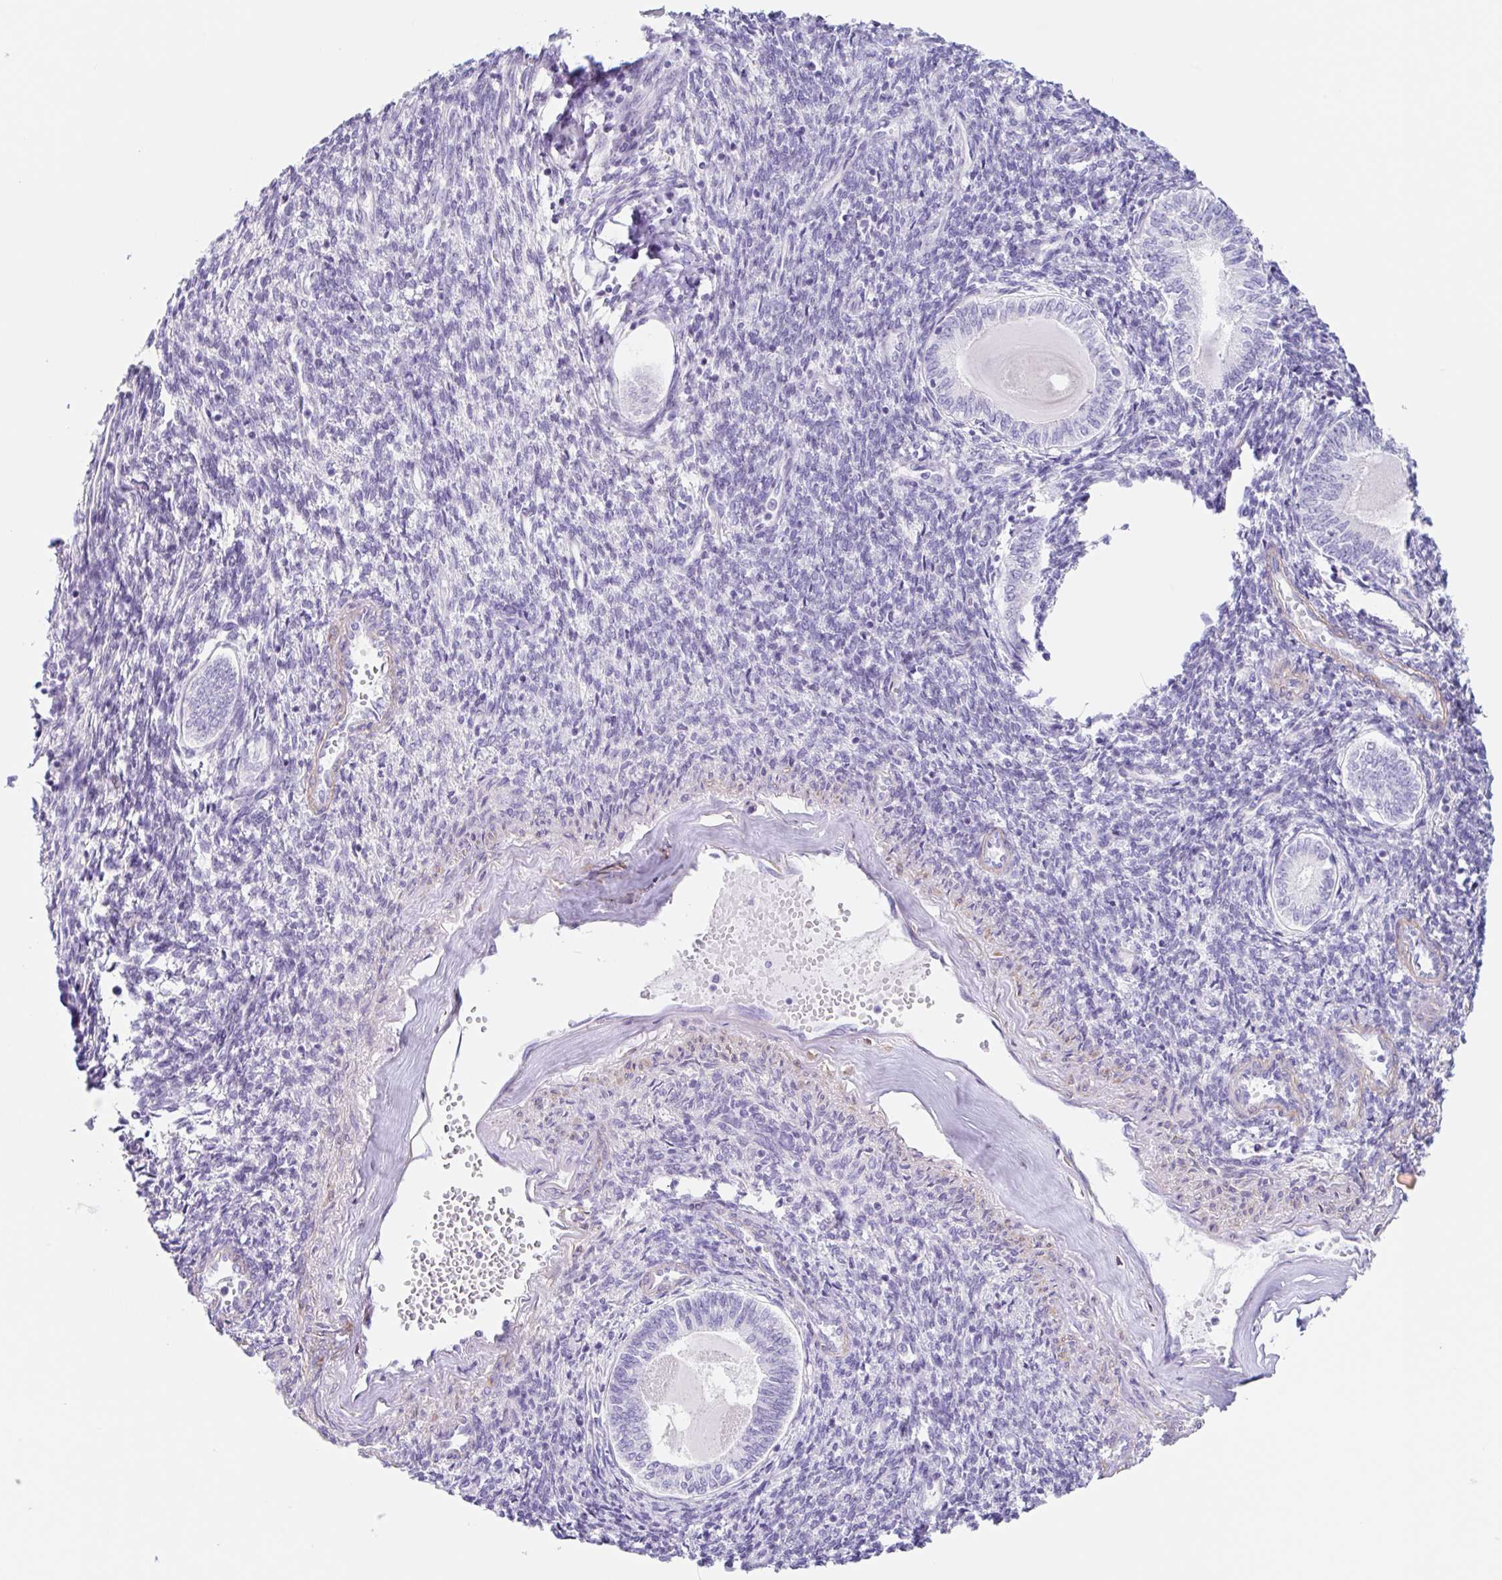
{"staining": {"intensity": "negative", "quantity": "none", "location": "none"}, "tissue": "endometrial cancer", "cell_type": "Tumor cells", "image_type": "cancer", "snomed": [{"axis": "morphology", "description": "Carcinoma, NOS"}, {"axis": "topography", "description": "Uterus"}], "caption": "Human endometrial cancer stained for a protein using IHC shows no staining in tumor cells.", "gene": "DCAF17", "patient": {"sex": "female", "age": 76}}